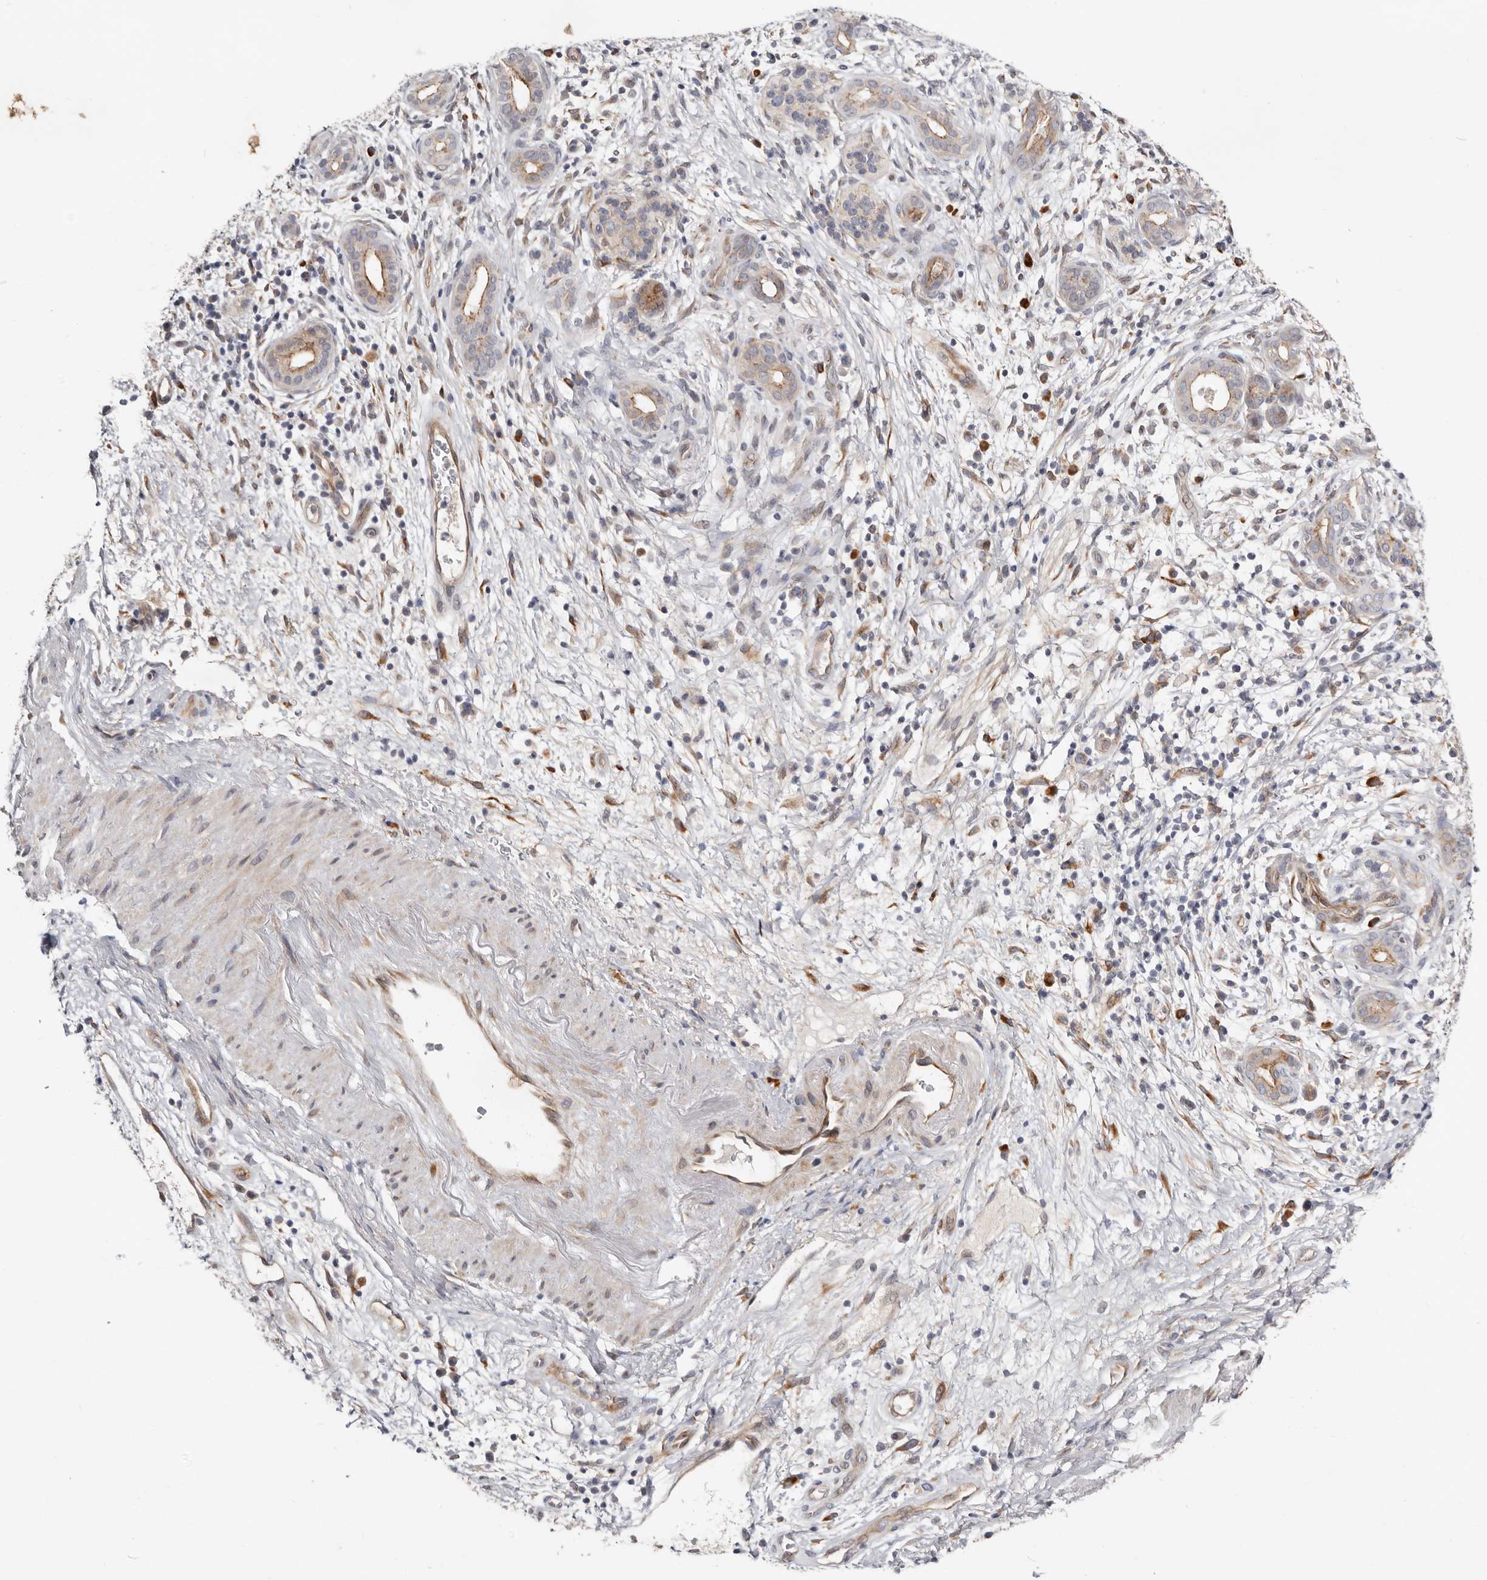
{"staining": {"intensity": "moderate", "quantity": "<25%", "location": "cytoplasmic/membranous"}, "tissue": "pancreatic cancer", "cell_type": "Tumor cells", "image_type": "cancer", "snomed": [{"axis": "morphology", "description": "Adenocarcinoma, NOS"}, {"axis": "topography", "description": "Pancreas"}], "caption": "Moderate cytoplasmic/membranous expression is seen in approximately <25% of tumor cells in pancreatic adenocarcinoma. (DAB (3,3'-diaminobenzidine) IHC with brightfield microscopy, high magnification).", "gene": "USH1C", "patient": {"sex": "male", "age": 78}}